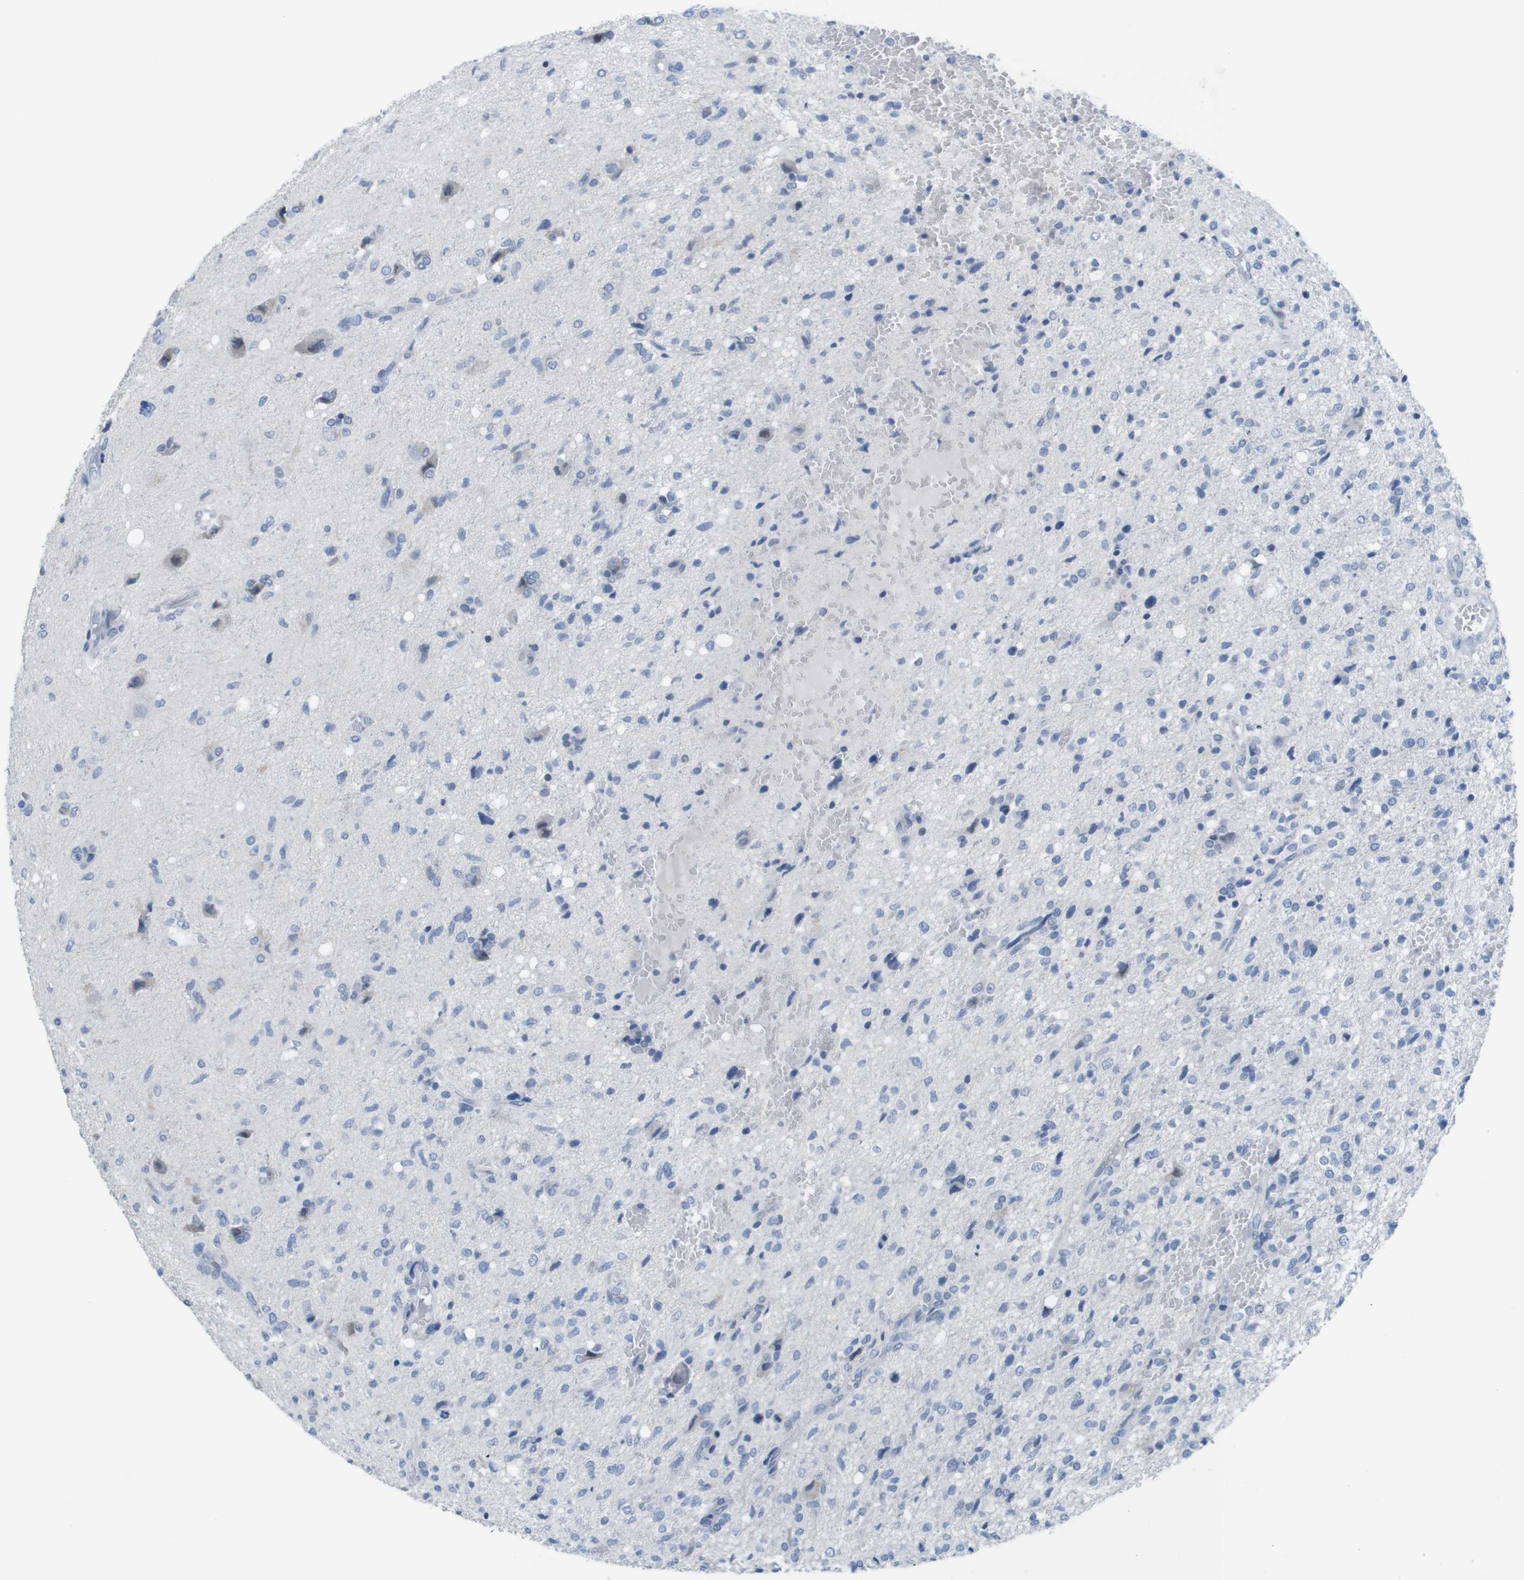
{"staining": {"intensity": "negative", "quantity": "none", "location": "none"}, "tissue": "glioma", "cell_type": "Tumor cells", "image_type": "cancer", "snomed": [{"axis": "morphology", "description": "Glioma, malignant, High grade"}, {"axis": "topography", "description": "Brain"}], "caption": "Tumor cells show no significant expression in malignant glioma (high-grade).", "gene": "OPN1SW", "patient": {"sex": "female", "age": 59}}